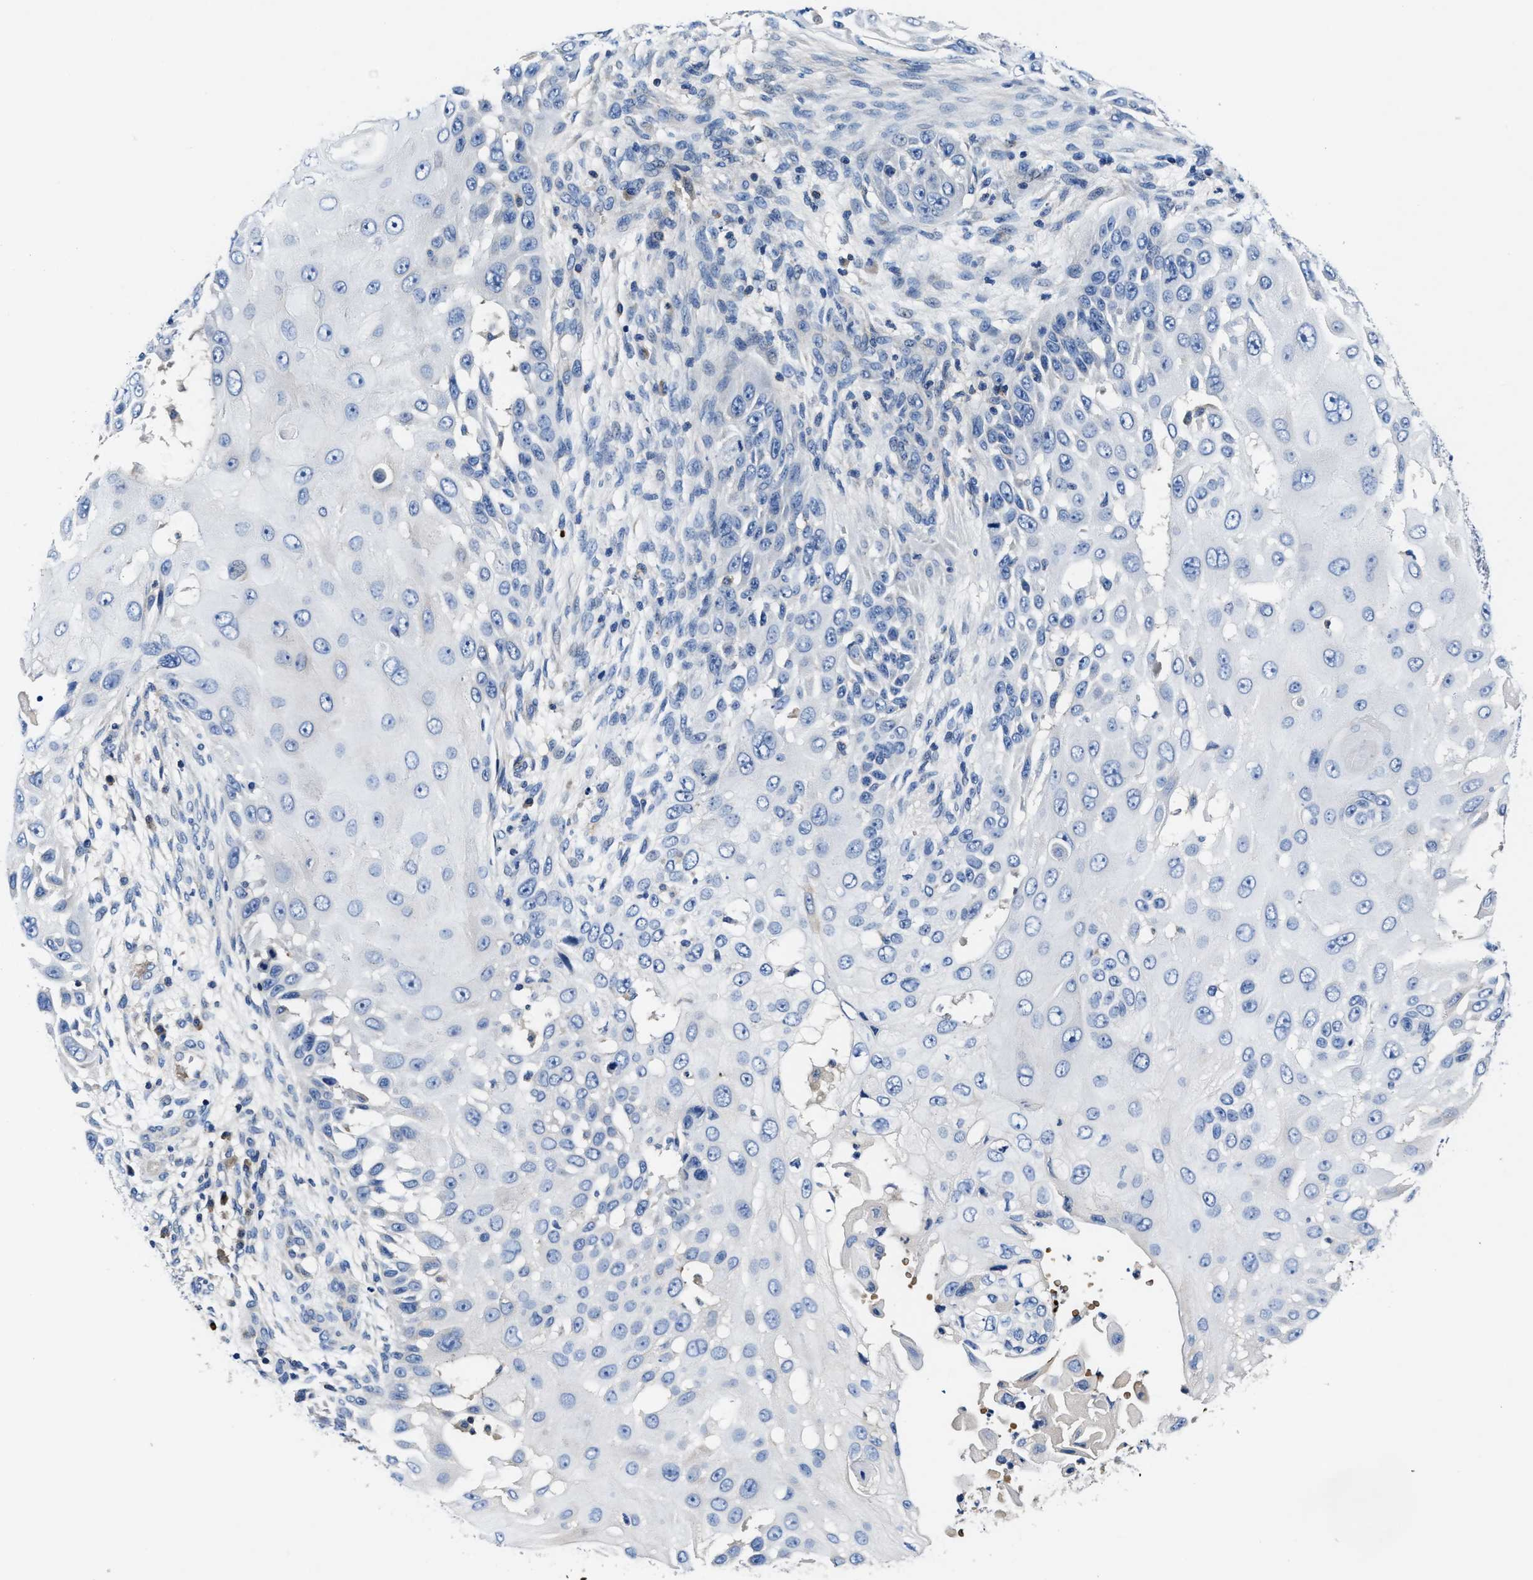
{"staining": {"intensity": "negative", "quantity": "none", "location": "none"}, "tissue": "skin cancer", "cell_type": "Tumor cells", "image_type": "cancer", "snomed": [{"axis": "morphology", "description": "Squamous cell carcinoma, NOS"}, {"axis": "topography", "description": "Skin"}], "caption": "This is a photomicrograph of immunohistochemistry (IHC) staining of skin cancer (squamous cell carcinoma), which shows no staining in tumor cells.", "gene": "PHLPP1", "patient": {"sex": "female", "age": 44}}